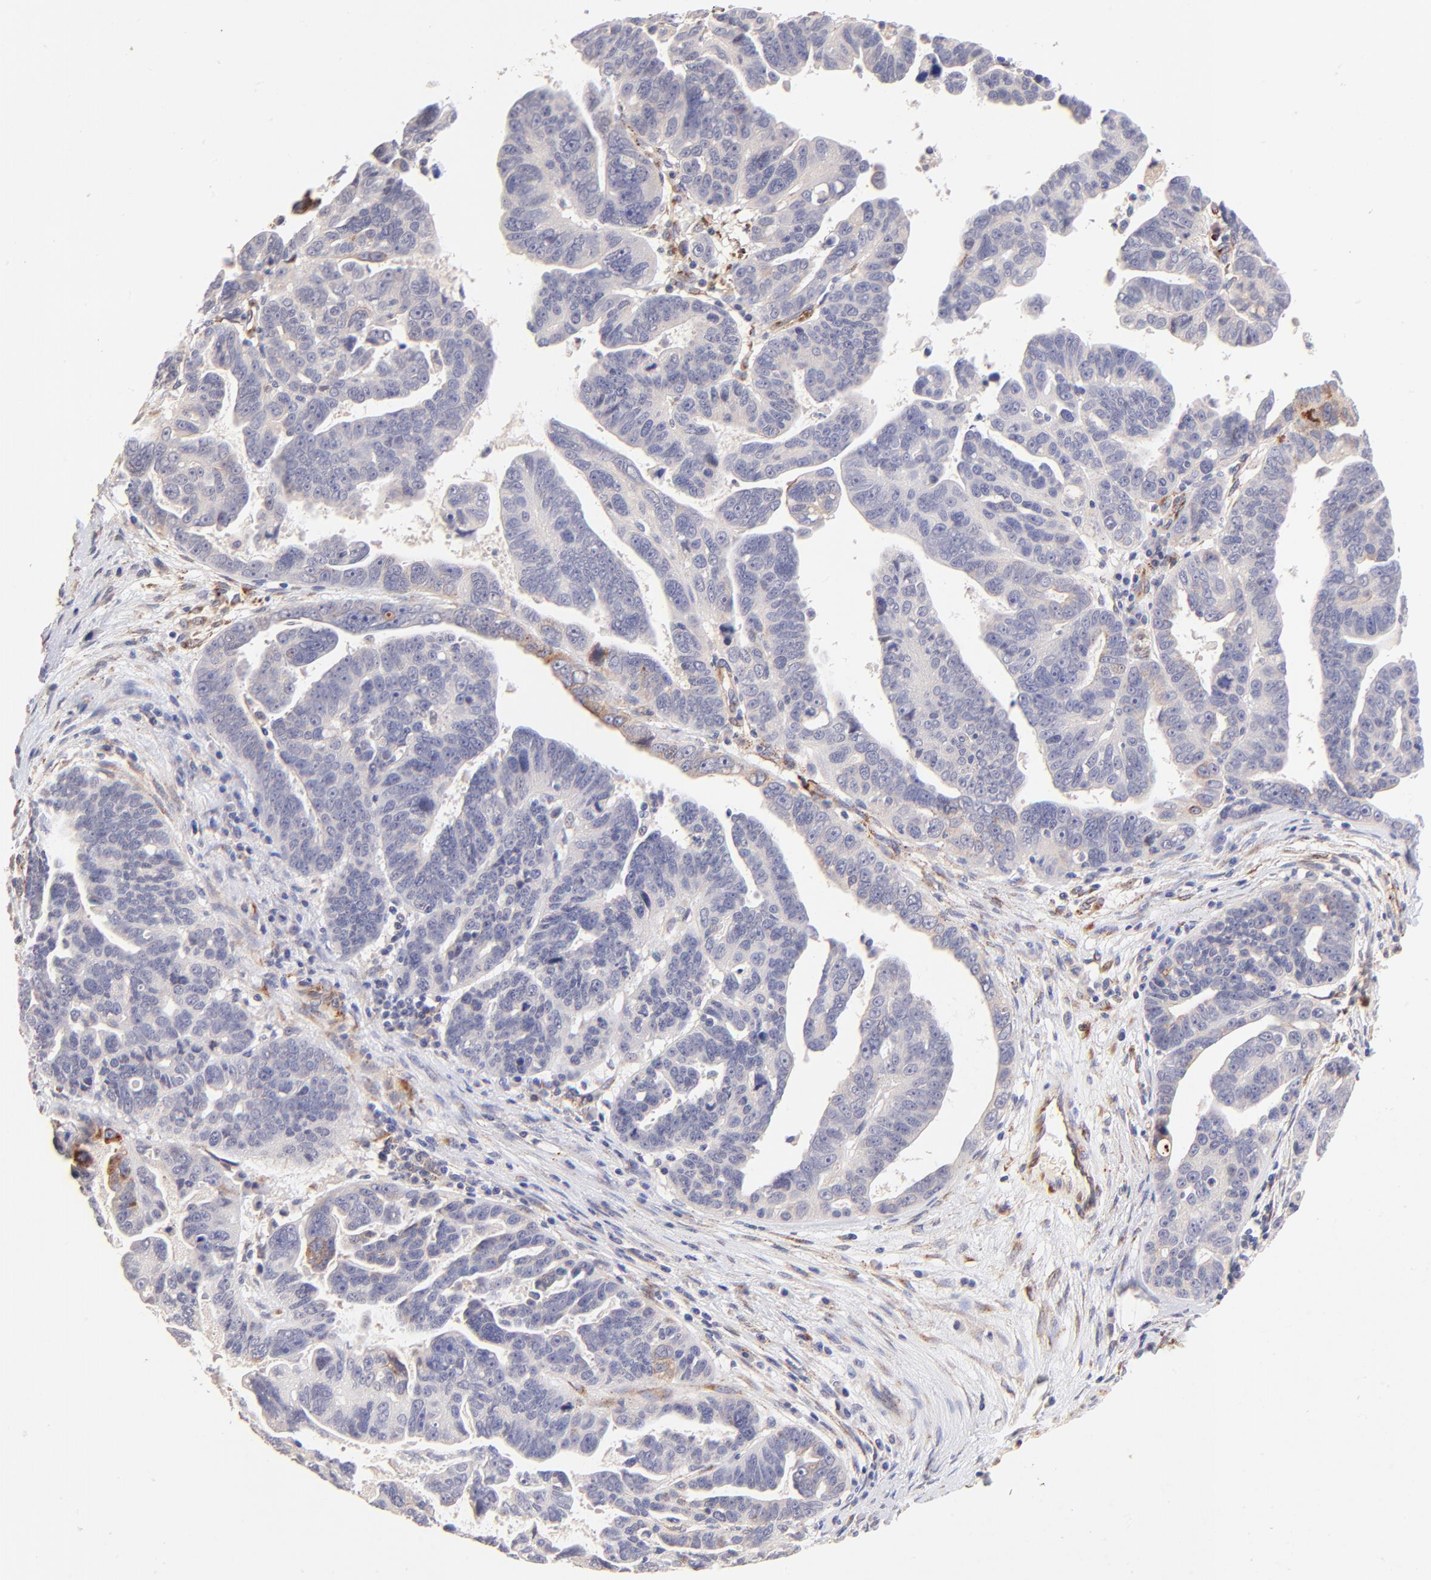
{"staining": {"intensity": "moderate", "quantity": "<25%", "location": "cytoplasmic/membranous"}, "tissue": "ovarian cancer", "cell_type": "Tumor cells", "image_type": "cancer", "snomed": [{"axis": "morphology", "description": "Carcinoma, endometroid"}, {"axis": "morphology", "description": "Cystadenocarcinoma, serous, NOS"}, {"axis": "topography", "description": "Ovary"}], "caption": "This micrograph displays immunohistochemistry (IHC) staining of ovarian endometroid carcinoma, with low moderate cytoplasmic/membranous staining in approximately <25% of tumor cells.", "gene": "SPARC", "patient": {"sex": "female", "age": 45}}